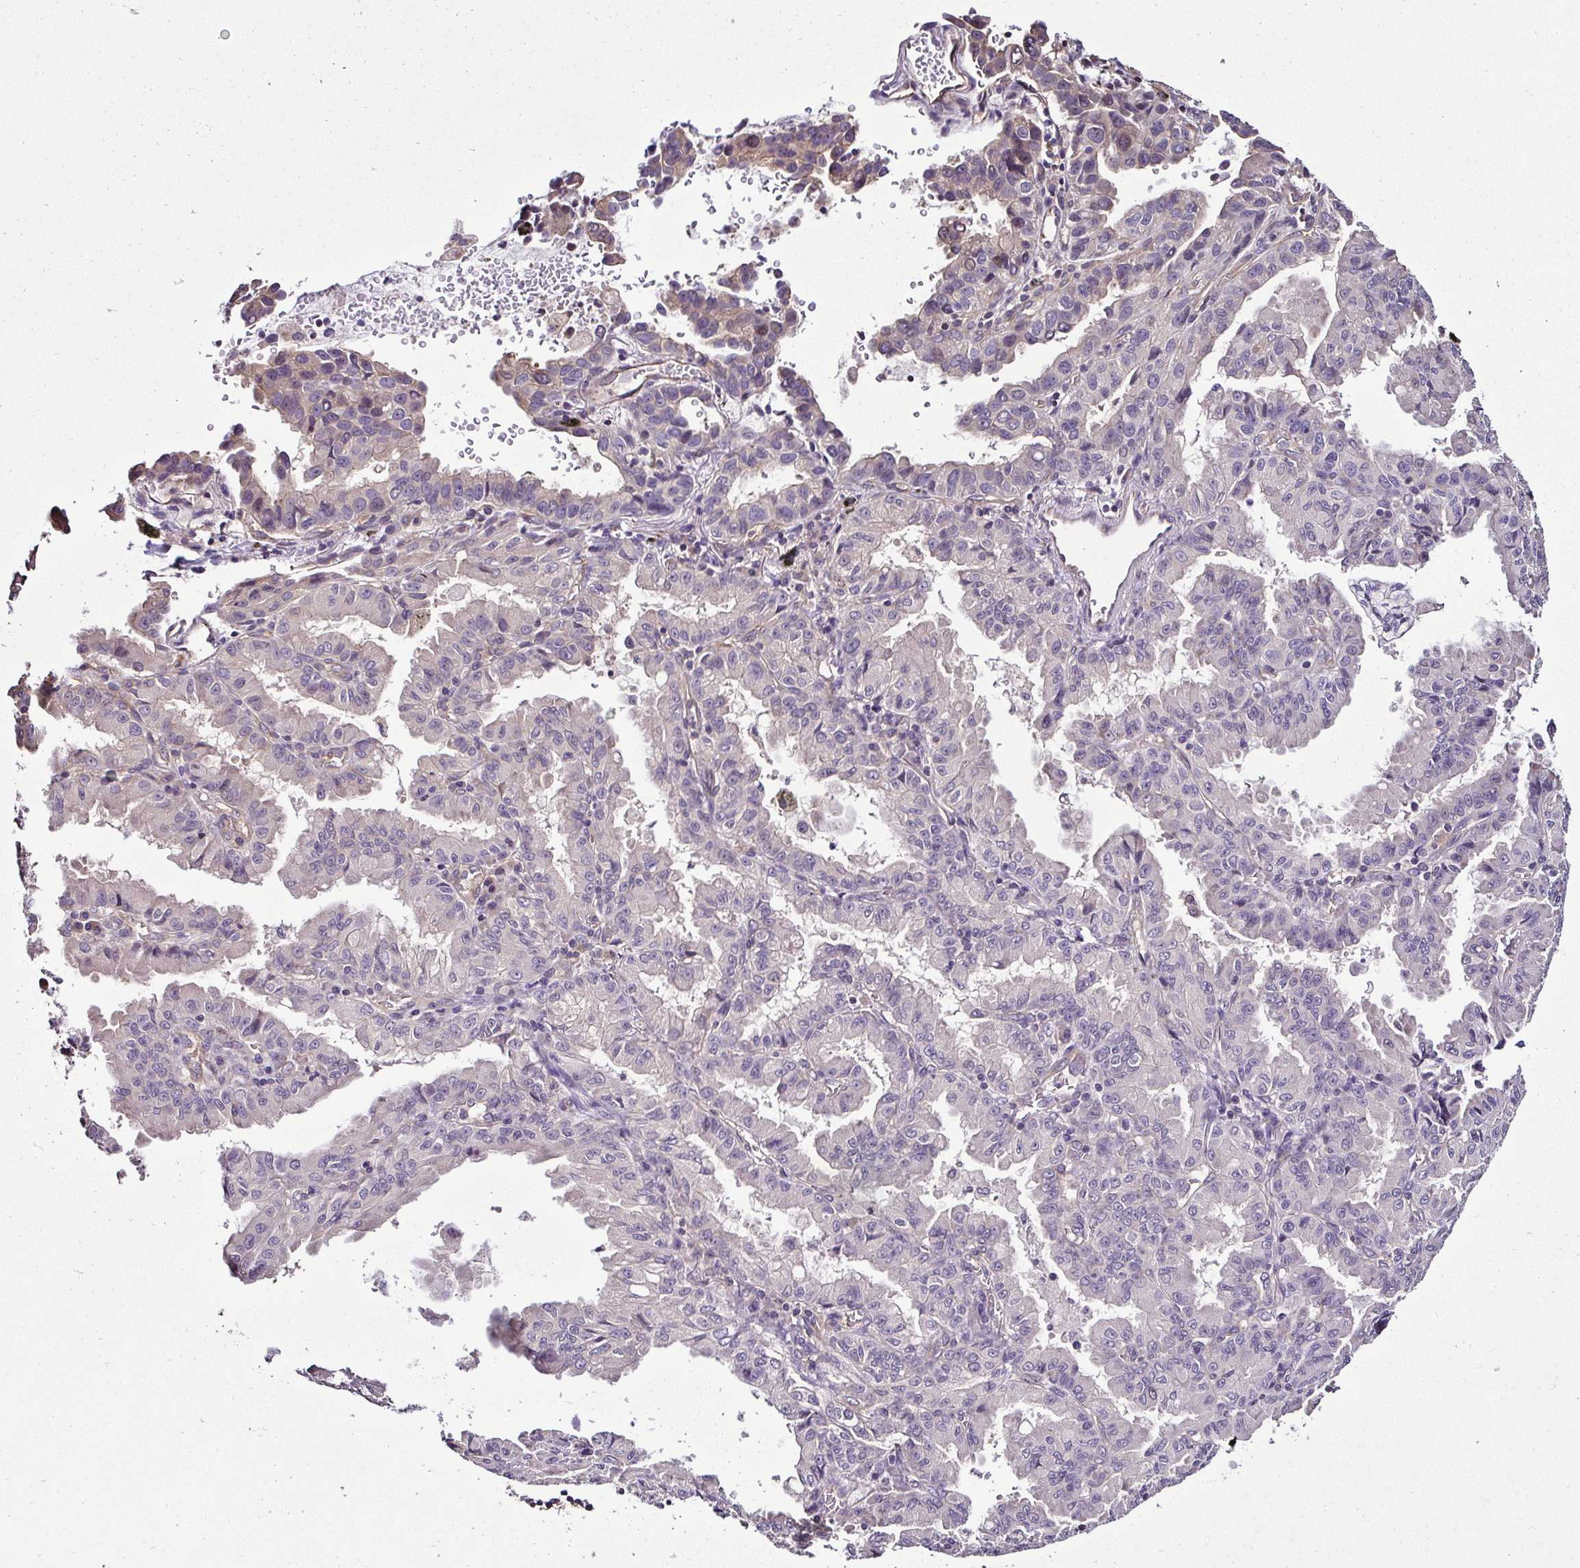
{"staining": {"intensity": "negative", "quantity": "none", "location": "none"}, "tissue": "lung cancer", "cell_type": "Tumor cells", "image_type": "cancer", "snomed": [{"axis": "morphology", "description": "Adenocarcinoma, NOS"}, {"axis": "topography", "description": "Lymph node"}, {"axis": "topography", "description": "Lung"}], "caption": "A high-resolution image shows immunohistochemistry staining of lung cancer (adenocarcinoma), which displays no significant positivity in tumor cells.", "gene": "LMOD2", "patient": {"sex": "male", "age": 66}}